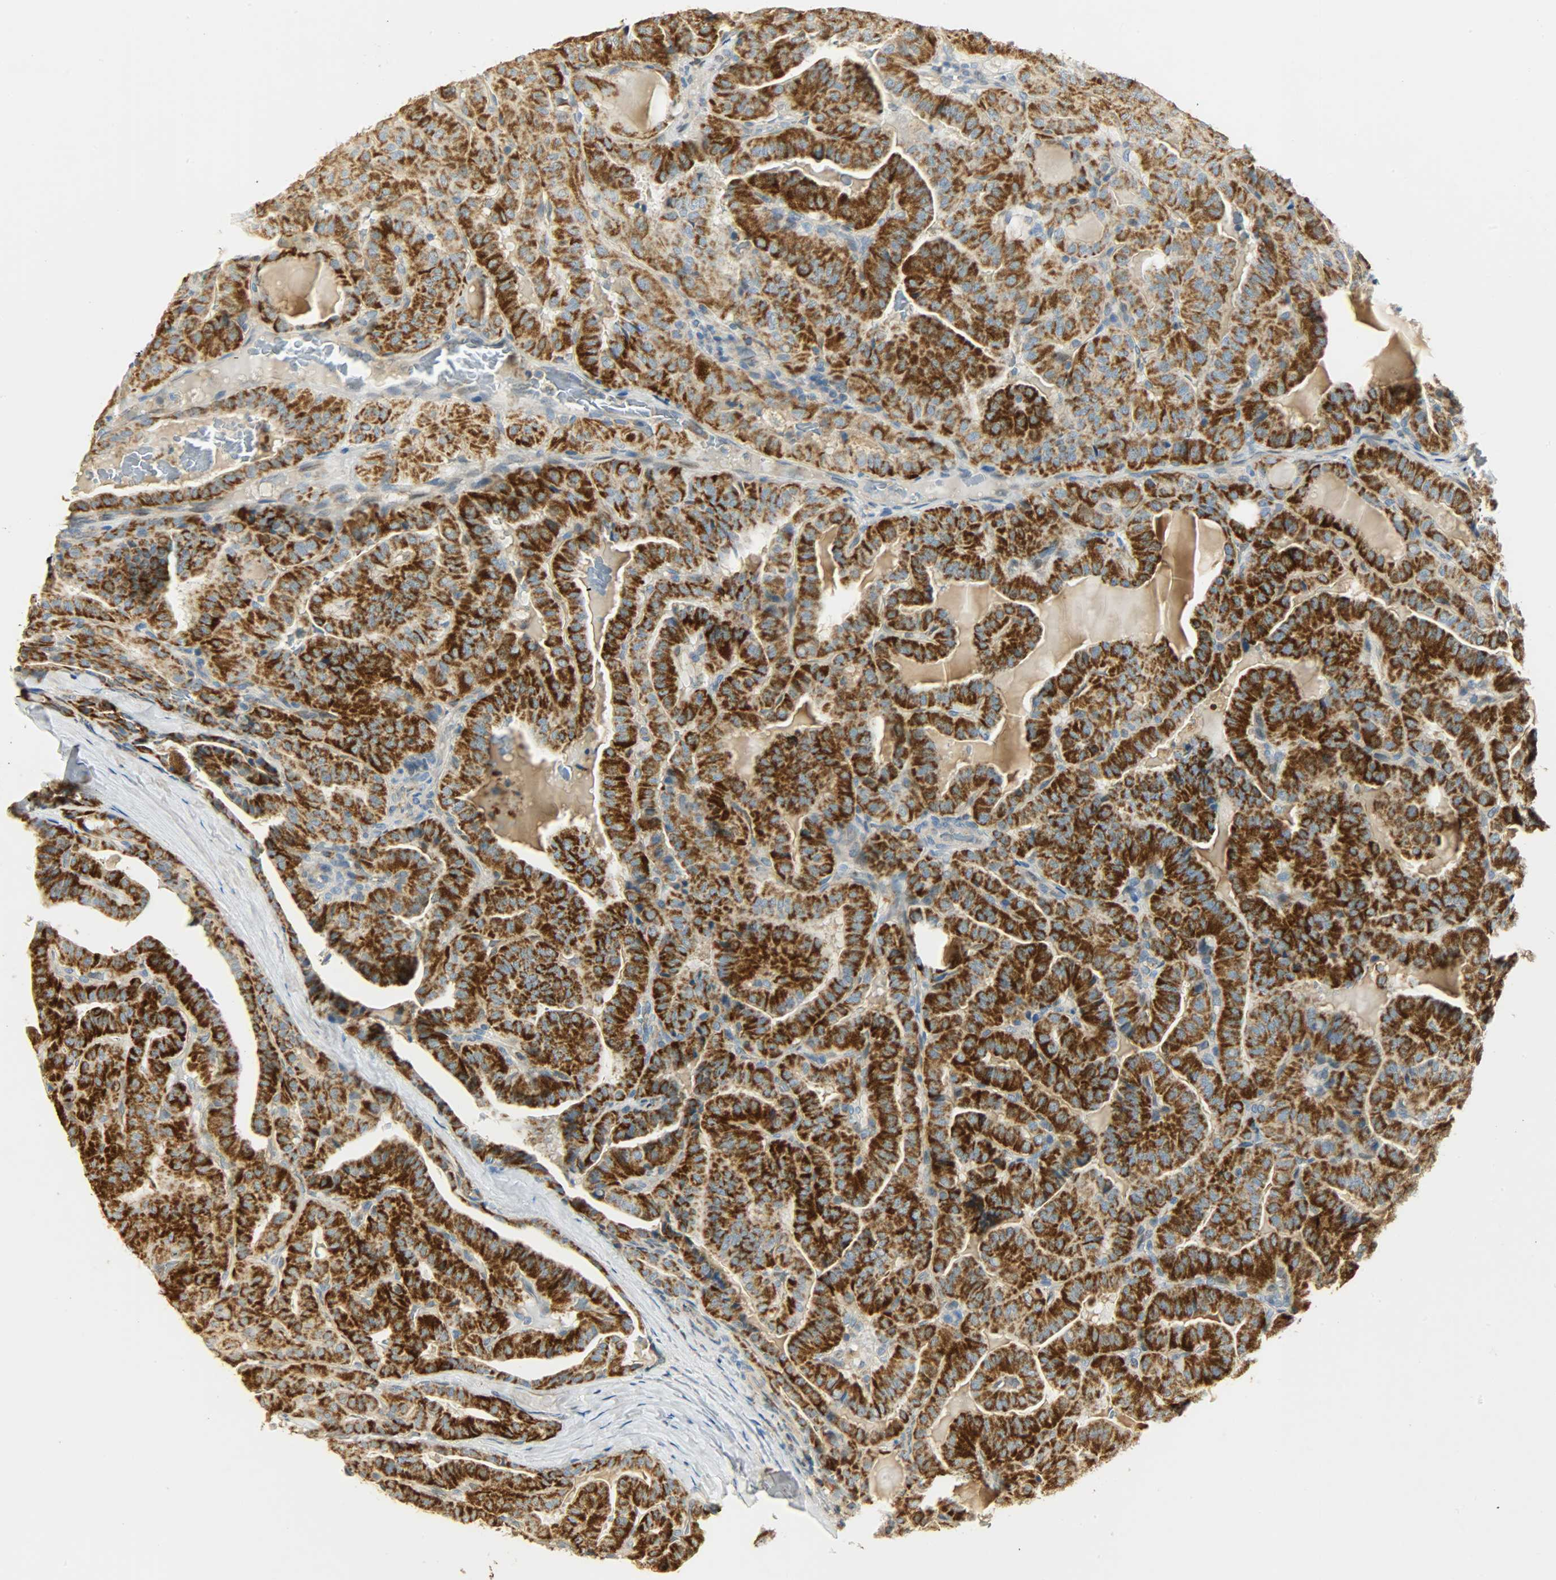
{"staining": {"intensity": "strong", "quantity": ">75%", "location": "cytoplasmic/membranous"}, "tissue": "thyroid cancer", "cell_type": "Tumor cells", "image_type": "cancer", "snomed": [{"axis": "morphology", "description": "Papillary adenocarcinoma, NOS"}, {"axis": "topography", "description": "Thyroid gland"}], "caption": "An immunohistochemistry image of tumor tissue is shown. Protein staining in brown highlights strong cytoplasmic/membranous positivity in thyroid cancer (papillary adenocarcinoma) within tumor cells.", "gene": "NNT", "patient": {"sex": "male", "age": 77}}